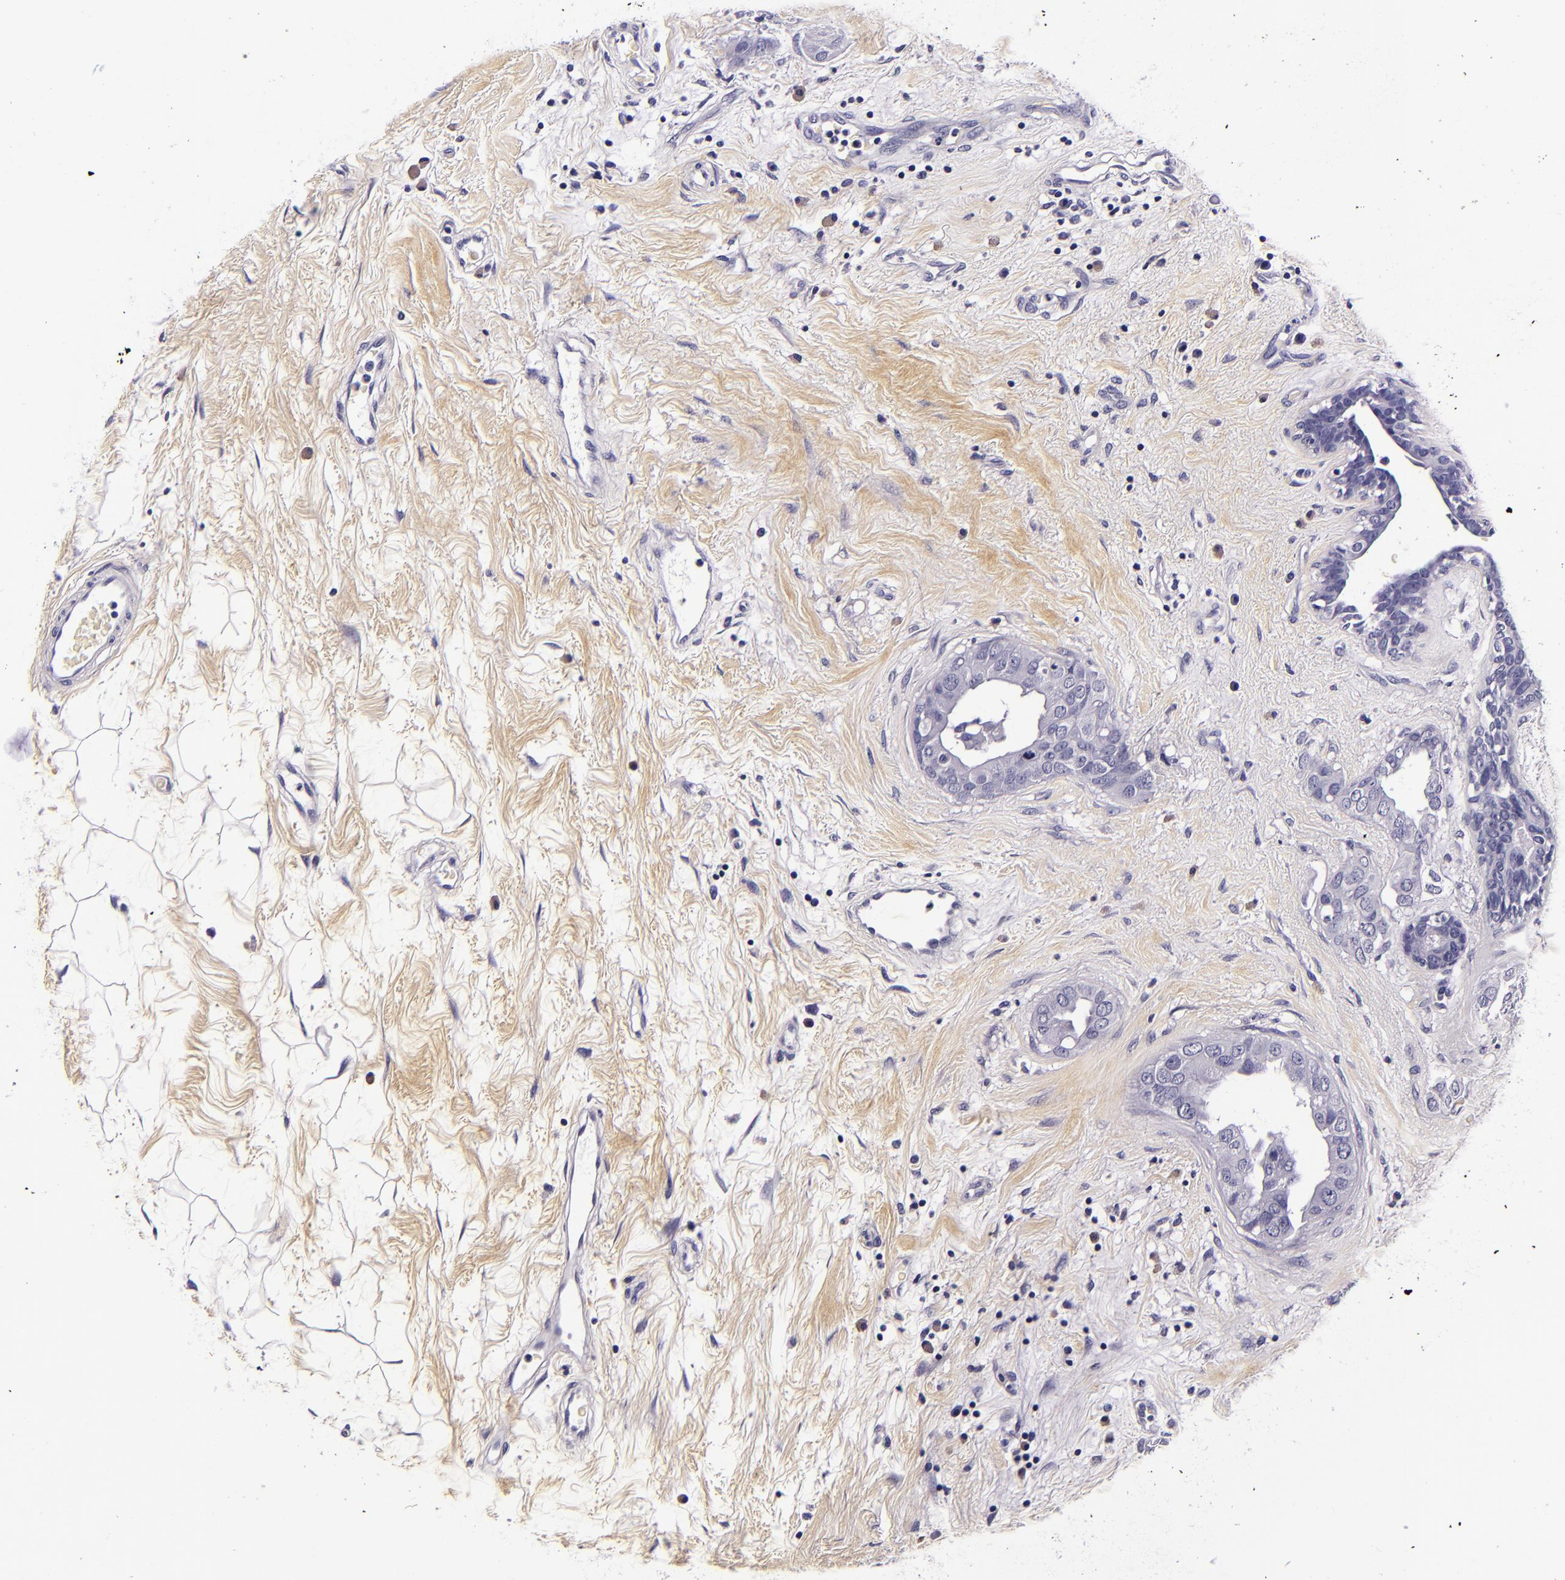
{"staining": {"intensity": "negative", "quantity": "none", "location": "none"}, "tissue": "breast cancer", "cell_type": "Tumor cells", "image_type": "cancer", "snomed": [{"axis": "morphology", "description": "Duct carcinoma"}, {"axis": "topography", "description": "Breast"}], "caption": "There is no significant expression in tumor cells of breast cancer. (Immunohistochemistry, brightfield microscopy, high magnification).", "gene": "FBN1", "patient": {"sex": "female", "age": 40}}